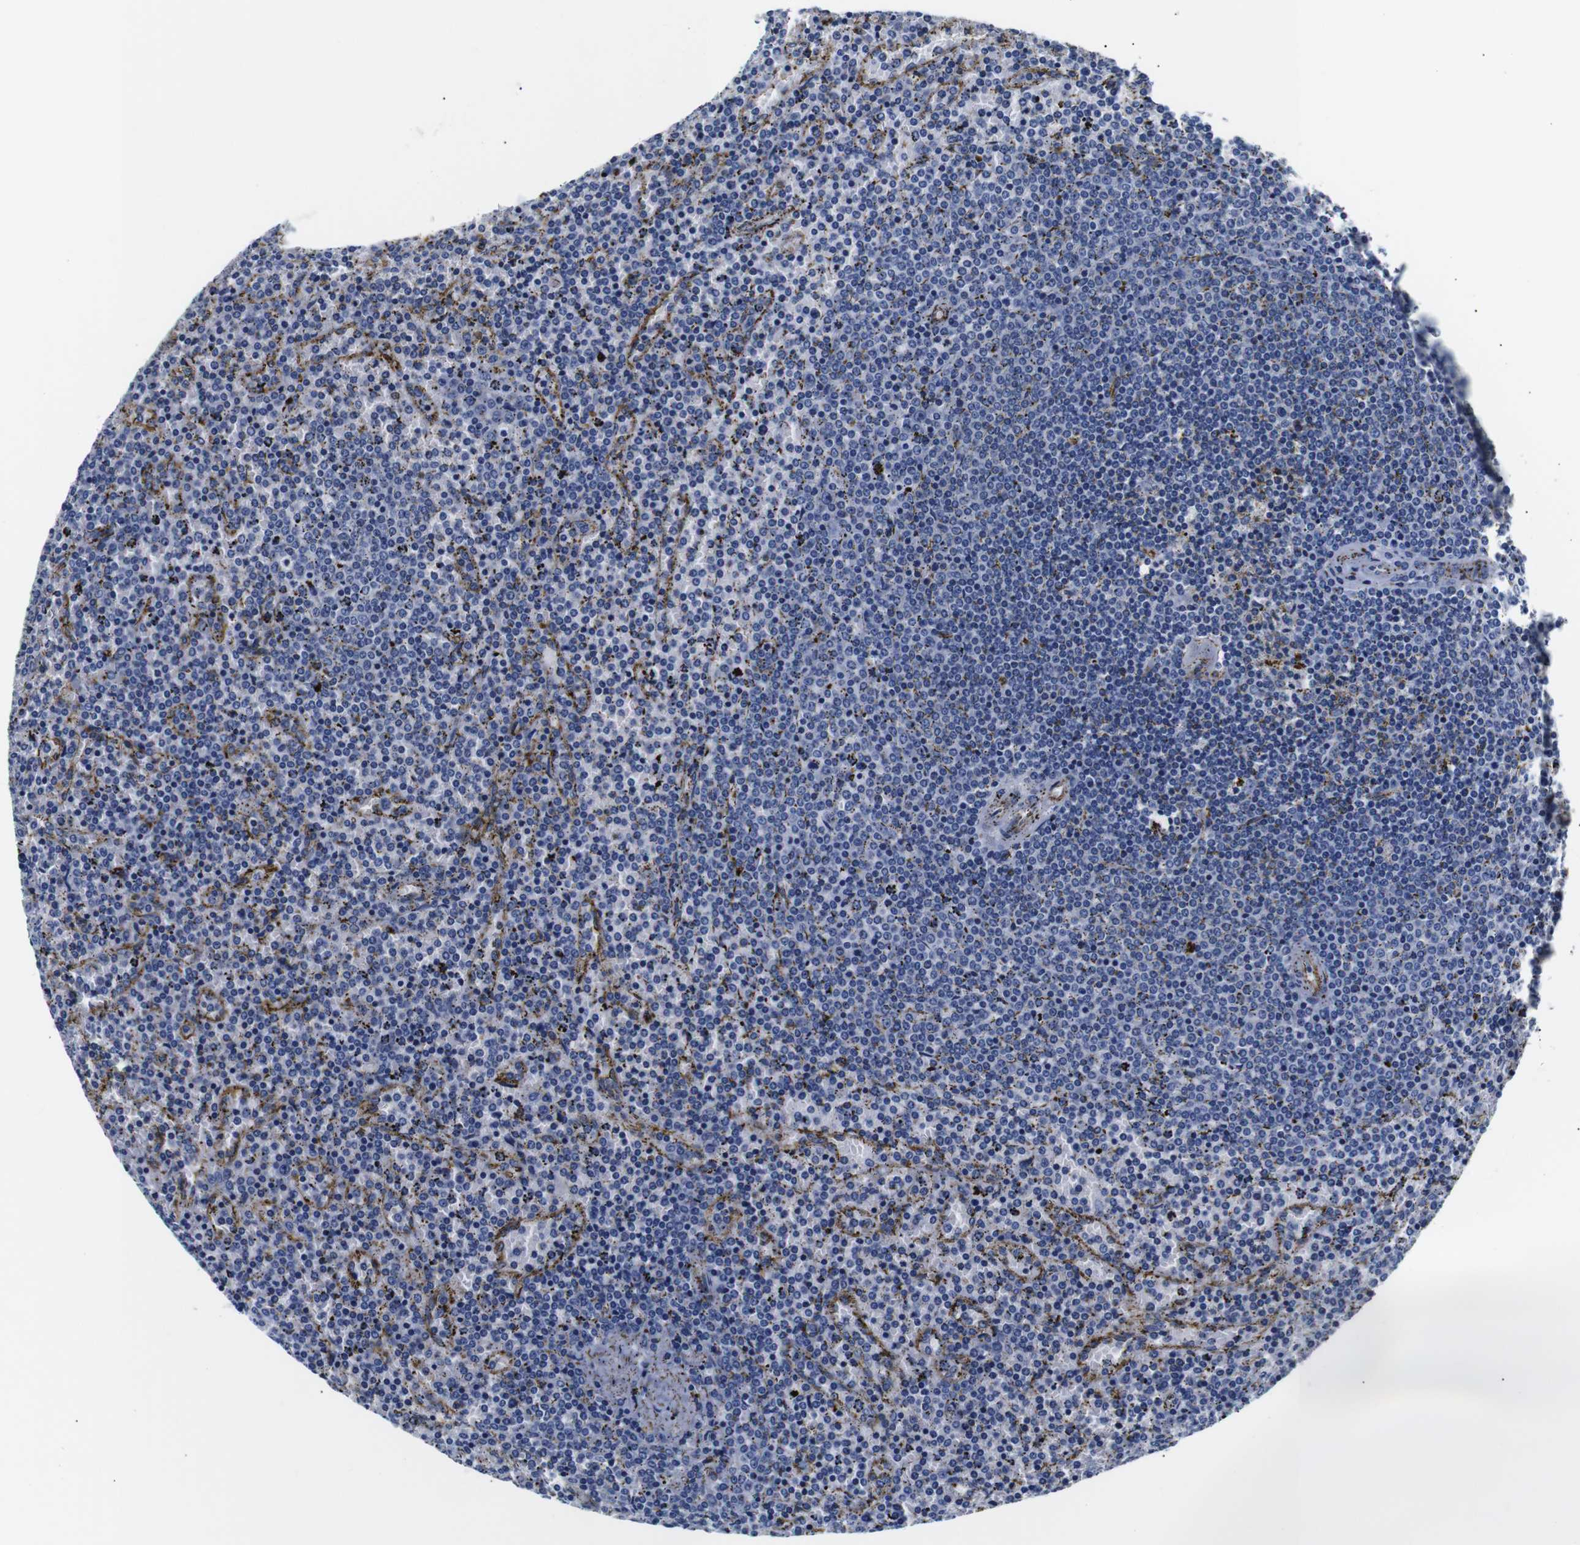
{"staining": {"intensity": "negative", "quantity": "none", "location": "none"}, "tissue": "lymphoma", "cell_type": "Tumor cells", "image_type": "cancer", "snomed": [{"axis": "morphology", "description": "Malignant lymphoma, non-Hodgkin's type, Low grade"}, {"axis": "topography", "description": "Spleen"}], "caption": "IHC of low-grade malignant lymphoma, non-Hodgkin's type shows no positivity in tumor cells. The staining is performed using DAB brown chromogen with nuclei counter-stained in using hematoxylin.", "gene": "MUC4", "patient": {"sex": "female", "age": 77}}